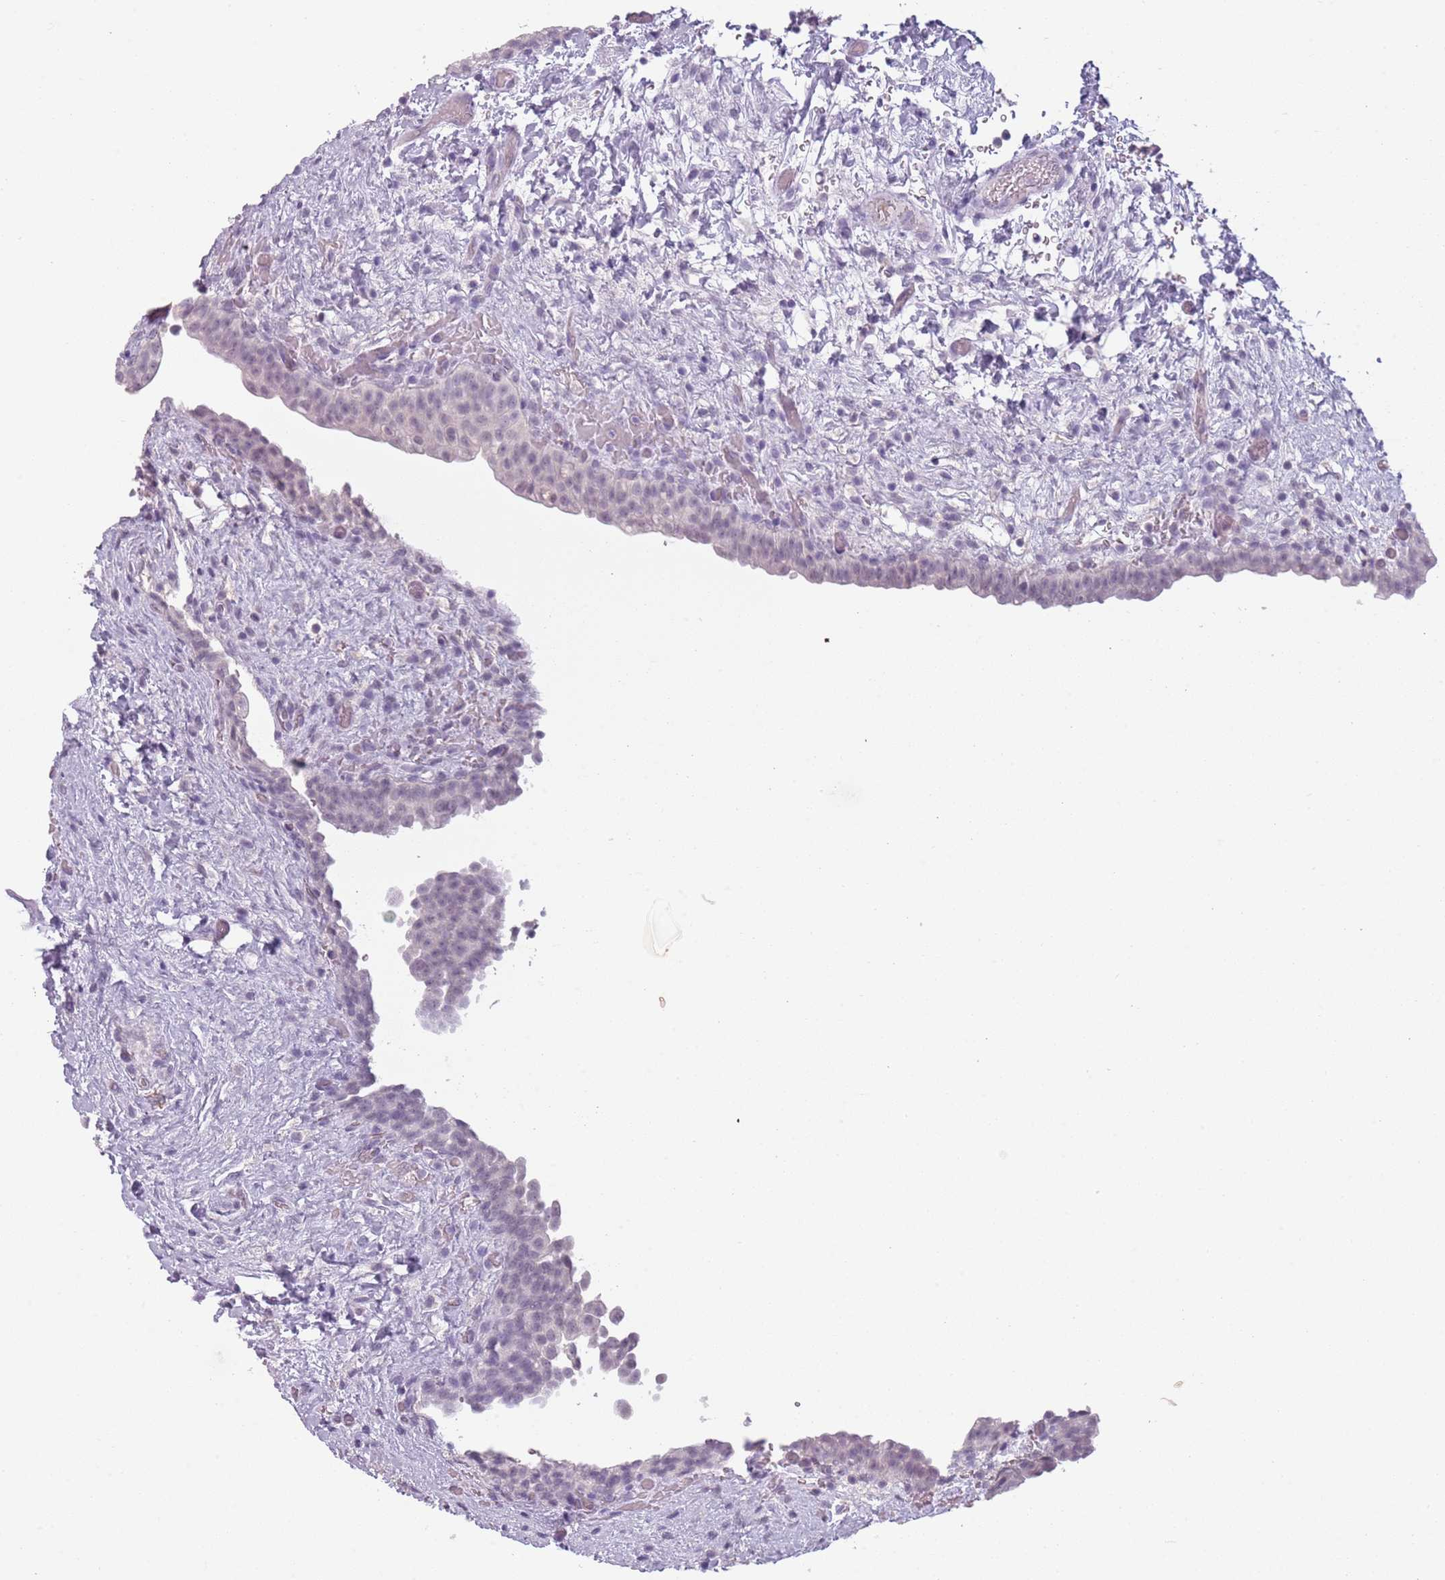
{"staining": {"intensity": "negative", "quantity": "none", "location": "none"}, "tissue": "urinary bladder", "cell_type": "Urothelial cells", "image_type": "normal", "snomed": [{"axis": "morphology", "description": "Normal tissue, NOS"}, {"axis": "topography", "description": "Urinary bladder"}], "caption": "DAB immunohistochemical staining of normal human urinary bladder reveals no significant expression in urothelial cells. The staining is performed using DAB brown chromogen with nuclei counter-stained in using hematoxylin.", "gene": "PIEZO1", "patient": {"sex": "male", "age": 69}}